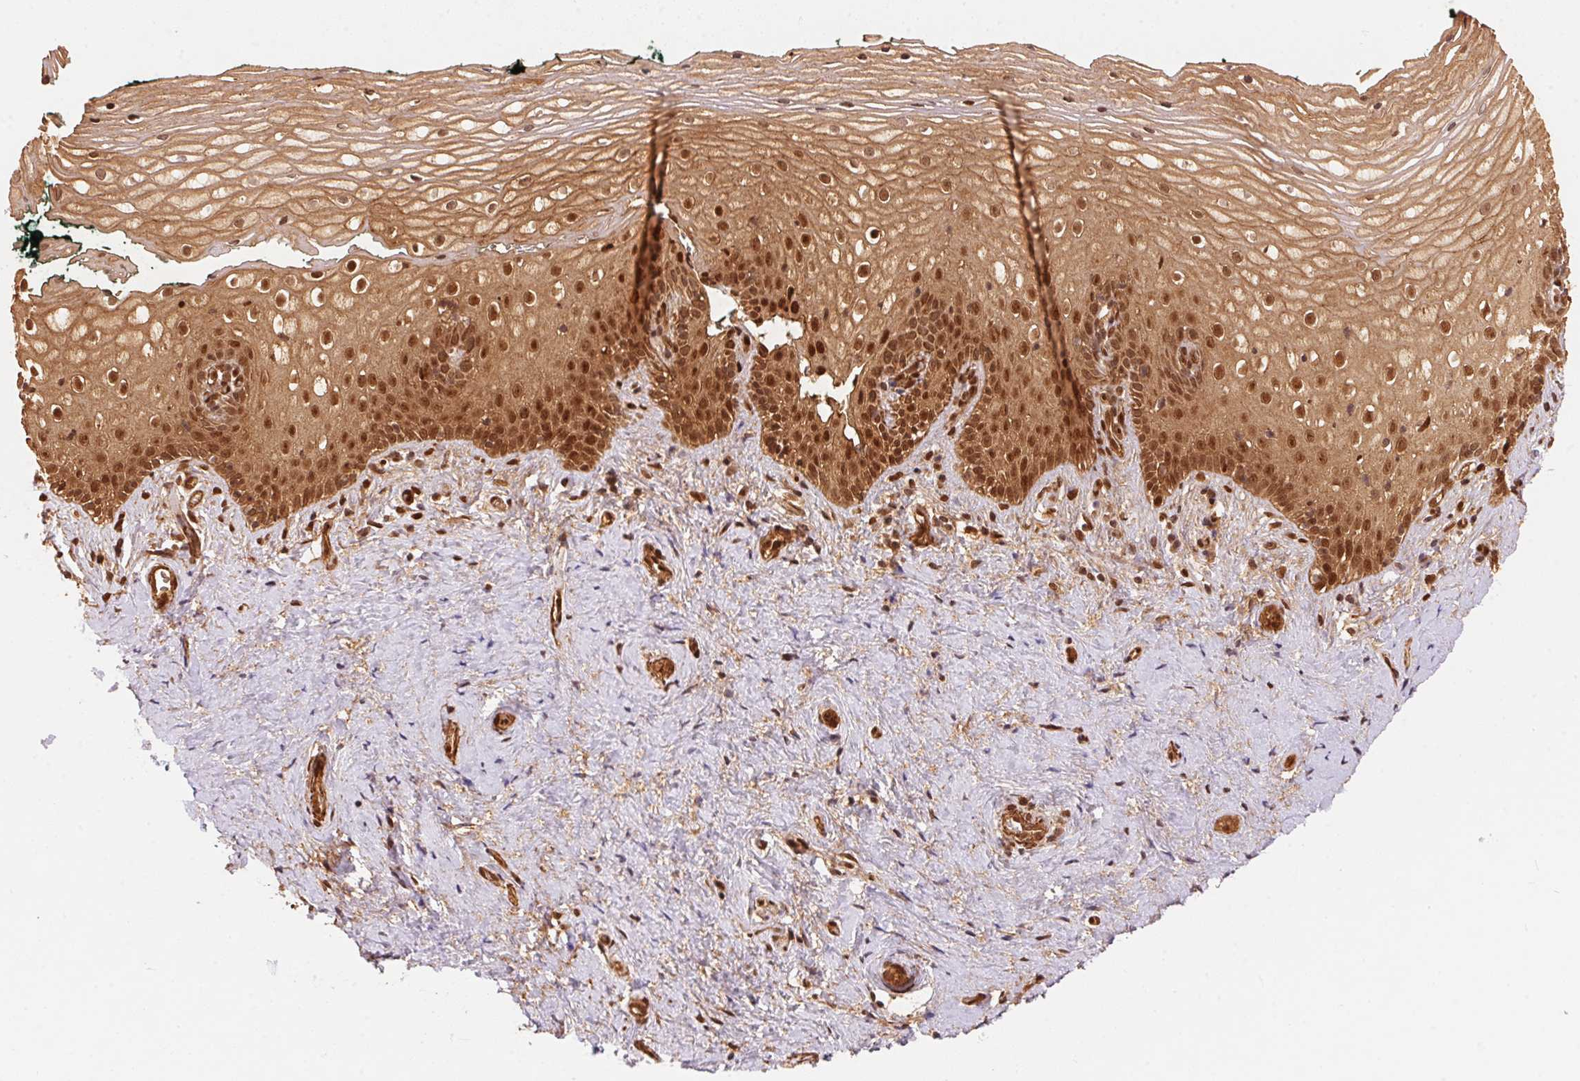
{"staining": {"intensity": "moderate", "quantity": "25%-75%", "location": "cytoplasmic/membranous,nuclear"}, "tissue": "vagina", "cell_type": "Squamous epithelial cells", "image_type": "normal", "snomed": [{"axis": "morphology", "description": "Normal tissue, NOS"}, {"axis": "topography", "description": "Vagina"}], "caption": "Normal vagina was stained to show a protein in brown. There is medium levels of moderate cytoplasmic/membranous,nuclear staining in about 25%-75% of squamous epithelial cells. Immunohistochemistry stains the protein of interest in brown and the nuclei are stained blue.", "gene": "TNIP2", "patient": {"sex": "female", "age": 47}}